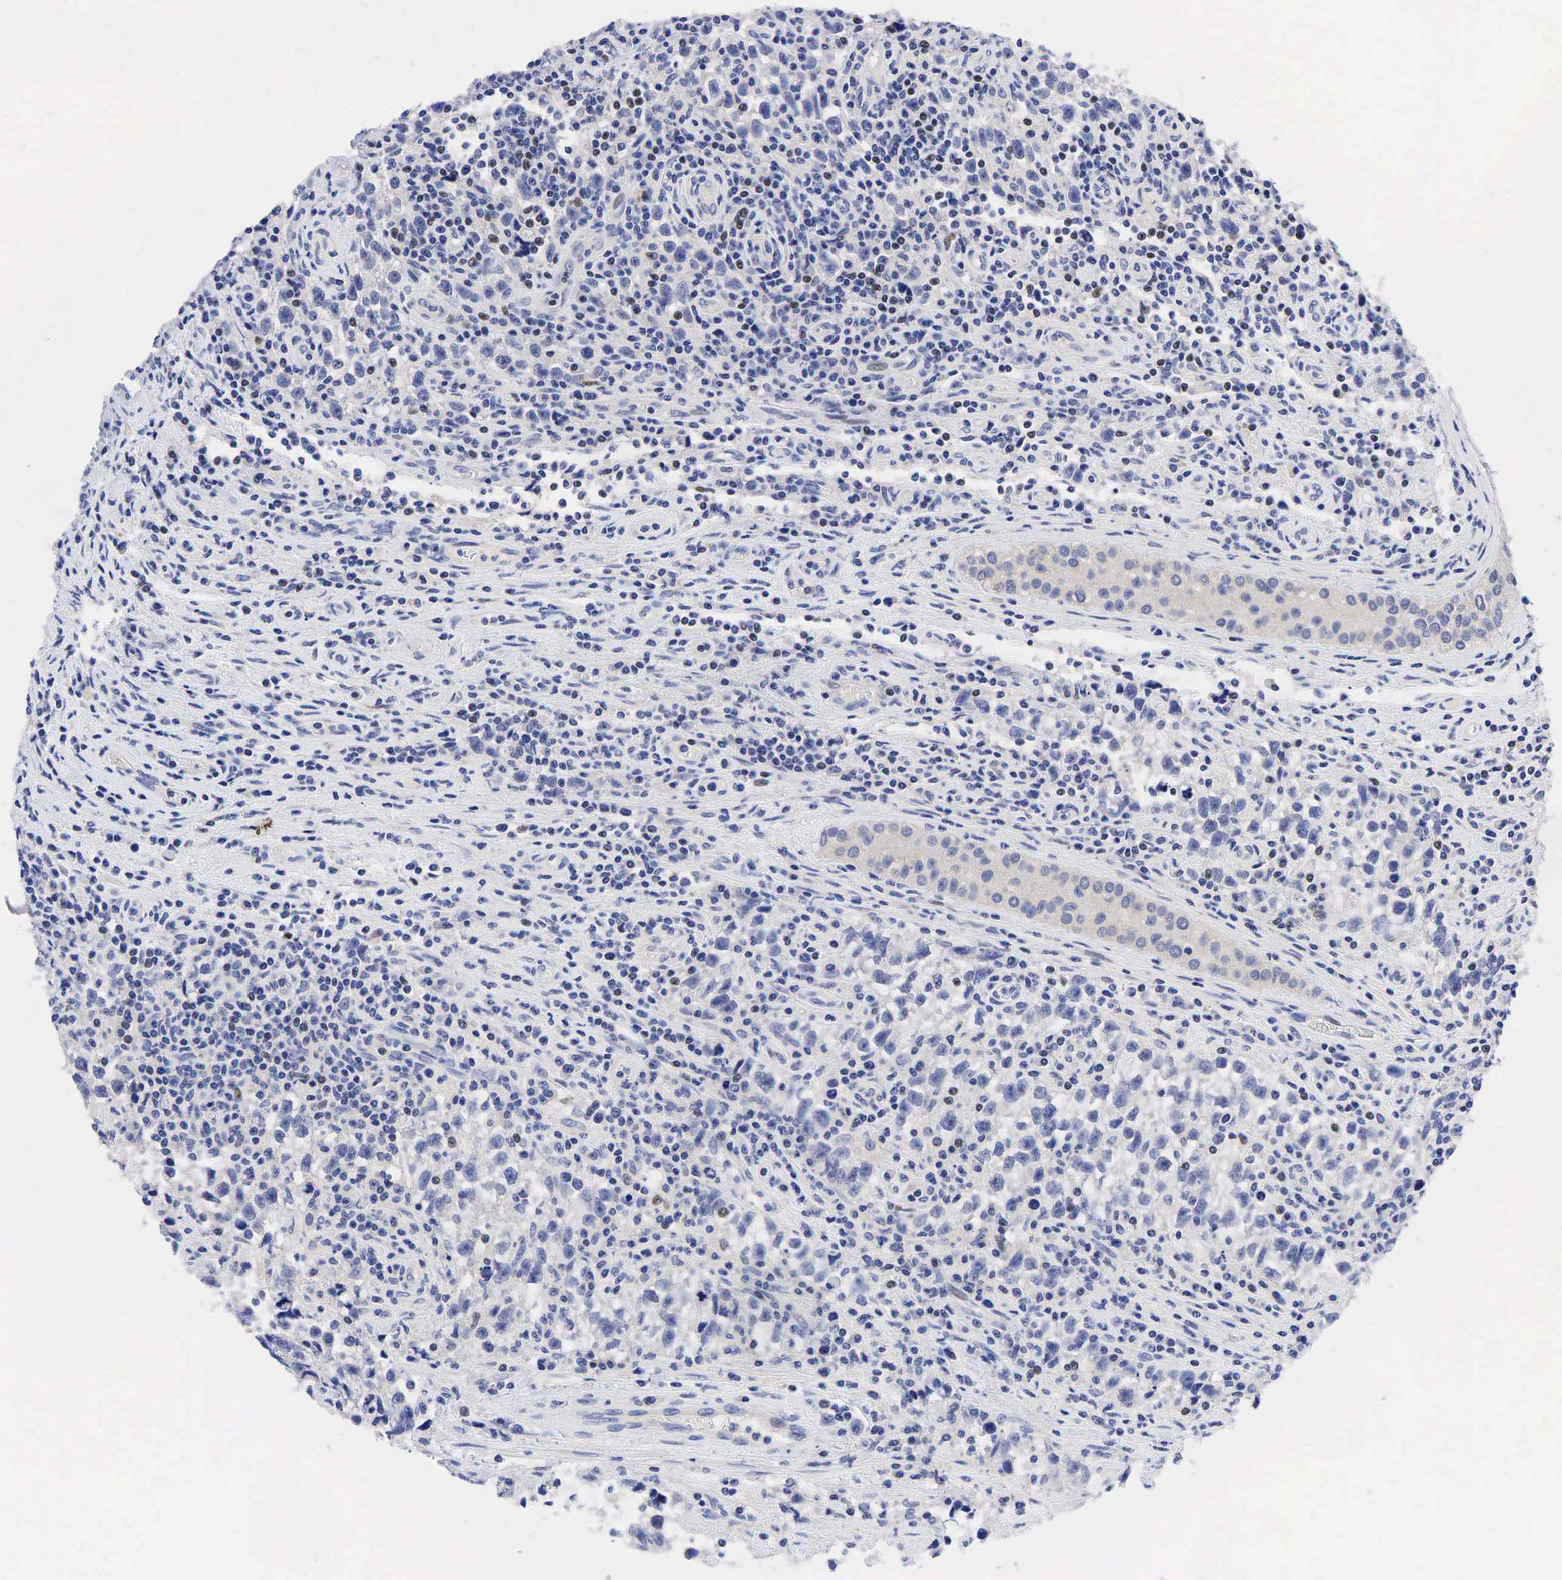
{"staining": {"intensity": "negative", "quantity": "none", "location": "none"}, "tissue": "testis cancer", "cell_type": "Tumor cells", "image_type": "cancer", "snomed": [{"axis": "morphology", "description": "Seminoma, NOS"}, {"axis": "topography", "description": "Testis"}], "caption": "IHC micrograph of human testis cancer stained for a protein (brown), which displays no staining in tumor cells.", "gene": "CCND1", "patient": {"sex": "male", "age": 38}}